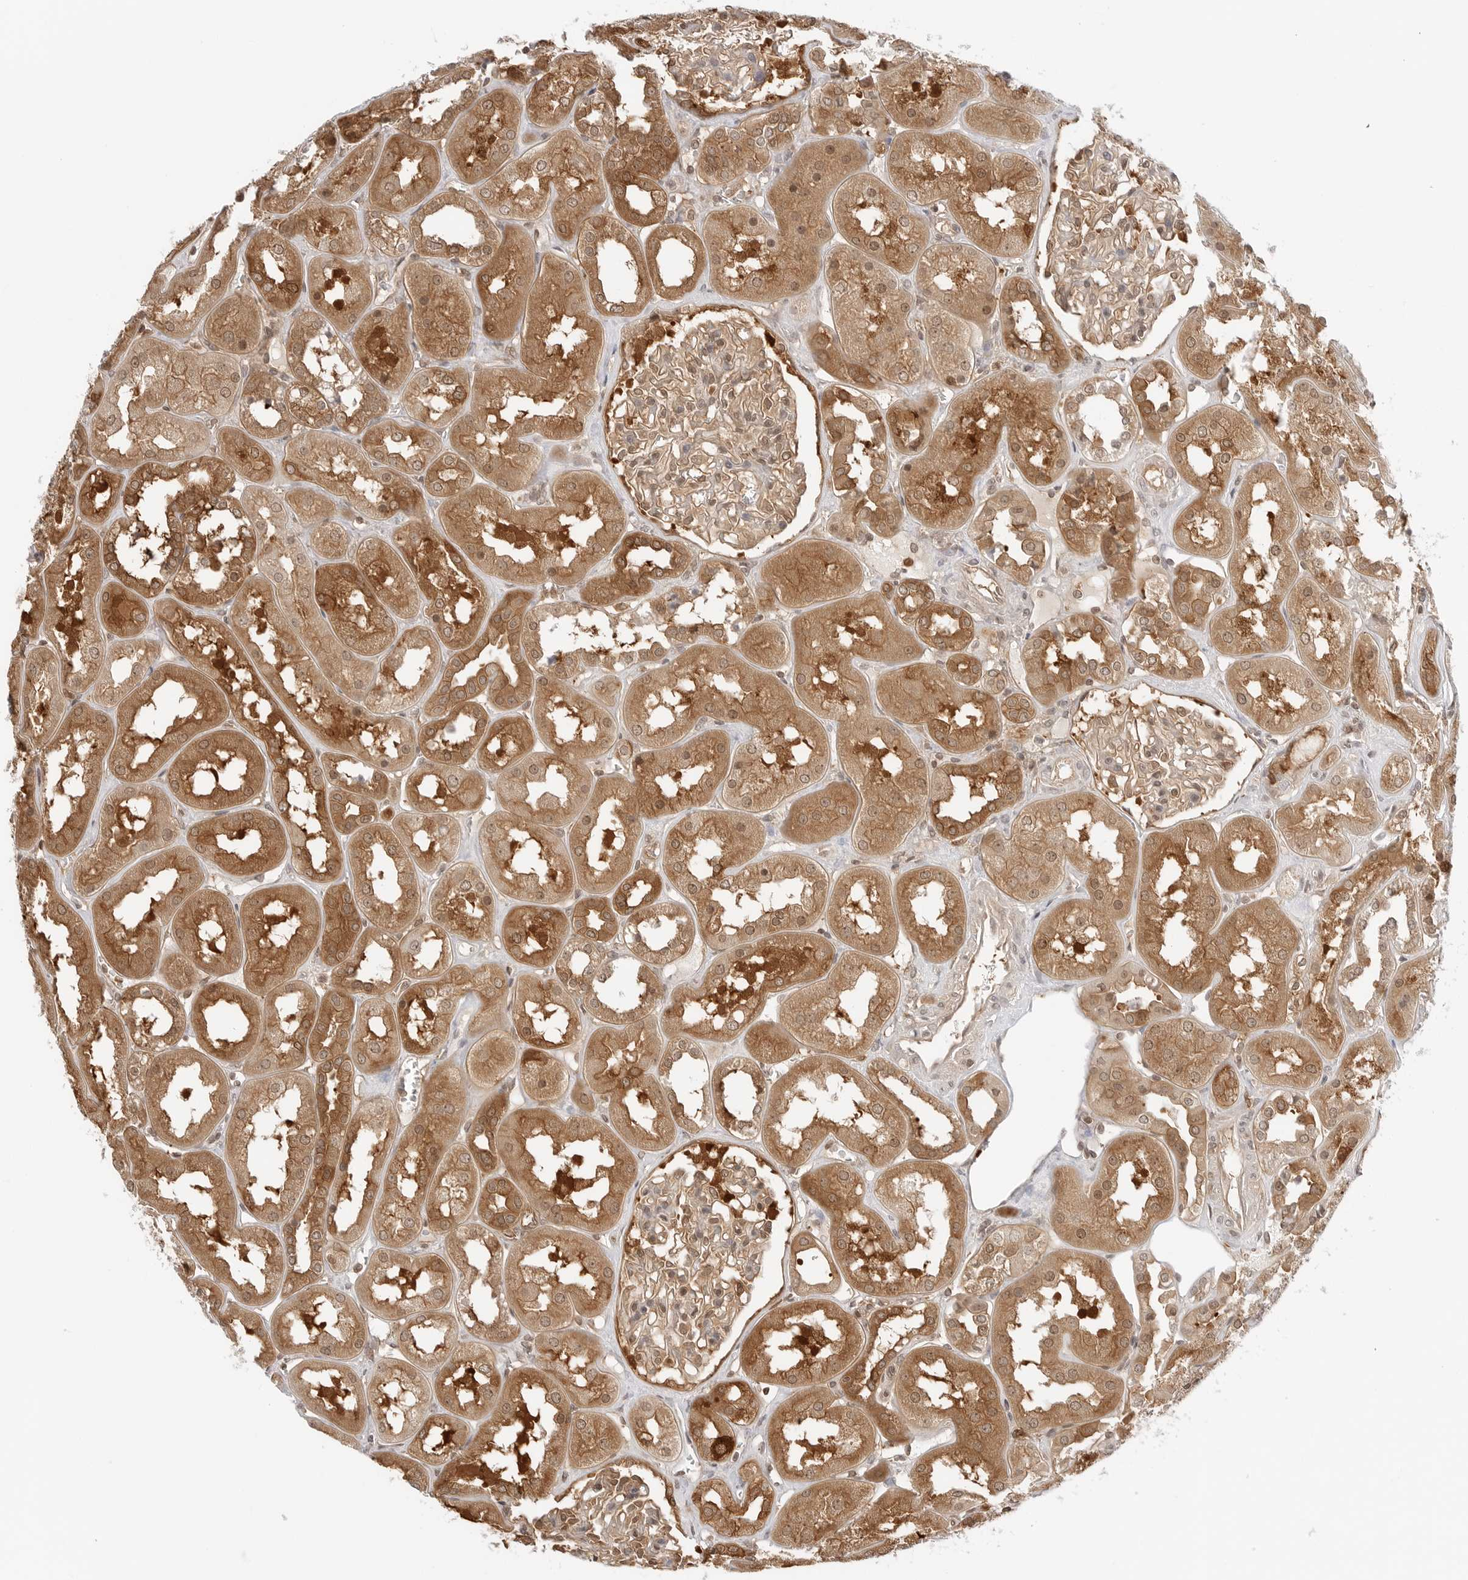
{"staining": {"intensity": "moderate", "quantity": "25%-75%", "location": "cytoplasmic/membranous,nuclear"}, "tissue": "kidney", "cell_type": "Cells in glomeruli", "image_type": "normal", "snomed": [{"axis": "morphology", "description": "Normal tissue, NOS"}, {"axis": "topography", "description": "Kidney"}], "caption": "Cells in glomeruli exhibit medium levels of moderate cytoplasmic/membranous,nuclear positivity in approximately 25%-75% of cells in benign kidney.", "gene": "NUDC", "patient": {"sex": "male", "age": 70}}